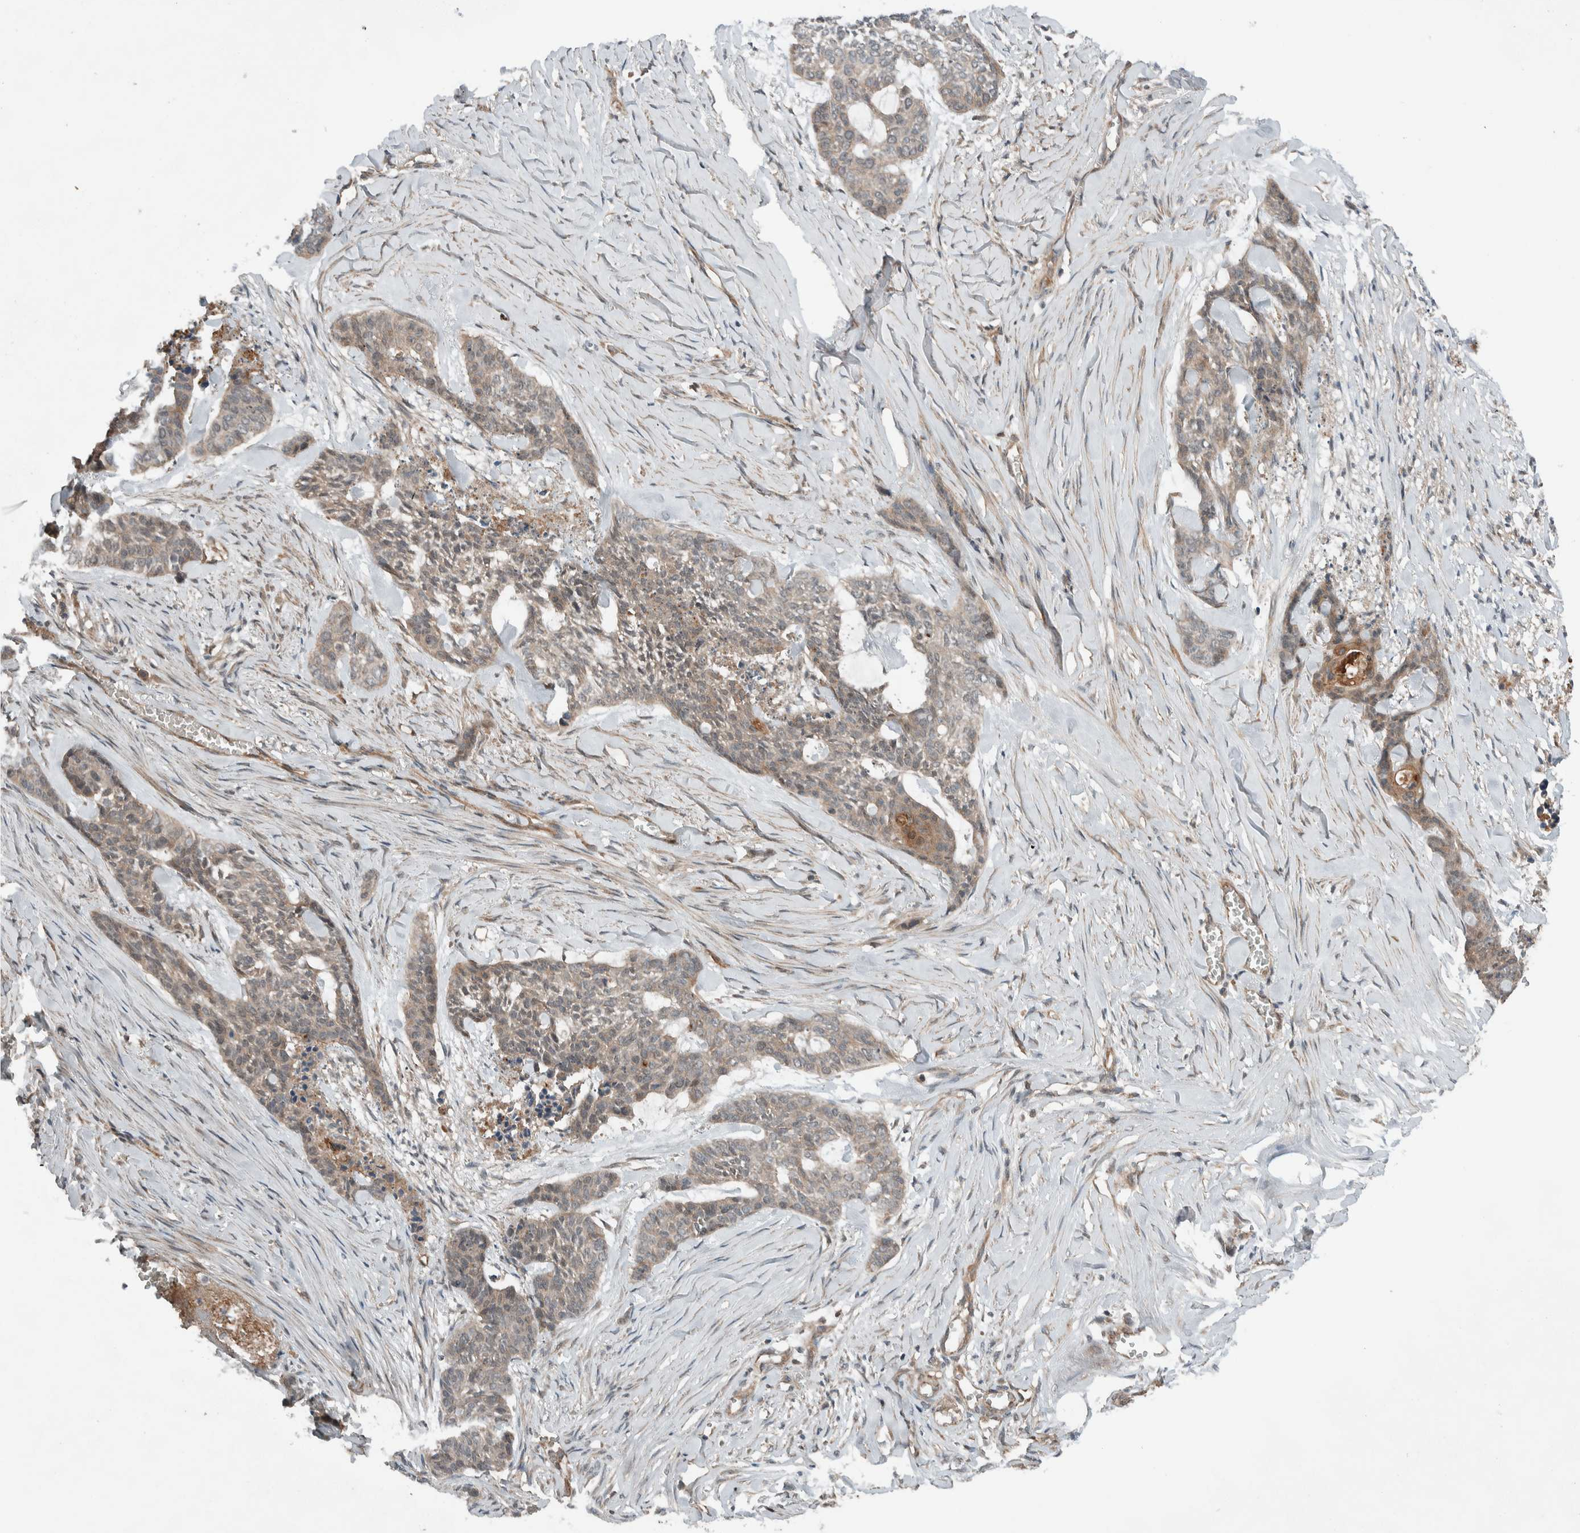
{"staining": {"intensity": "weak", "quantity": "25%-75%", "location": "cytoplasmic/membranous"}, "tissue": "skin cancer", "cell_type": "Tumor cells", "image_type": "cancer", "snomed": [{"axis": "morphology", "description": "Basal cell carcinoma"}, {"axis": "topography", "description": "Skin"}], "caption": "This photomicrograph exhibits immunohistochemistry staining of skin cancer, with low weak cytoplasmic/membranous expression in about 25%-75% of tumor cells.", "gene": "ARMC7", "patient": {"sex": "female", "age": 64}}